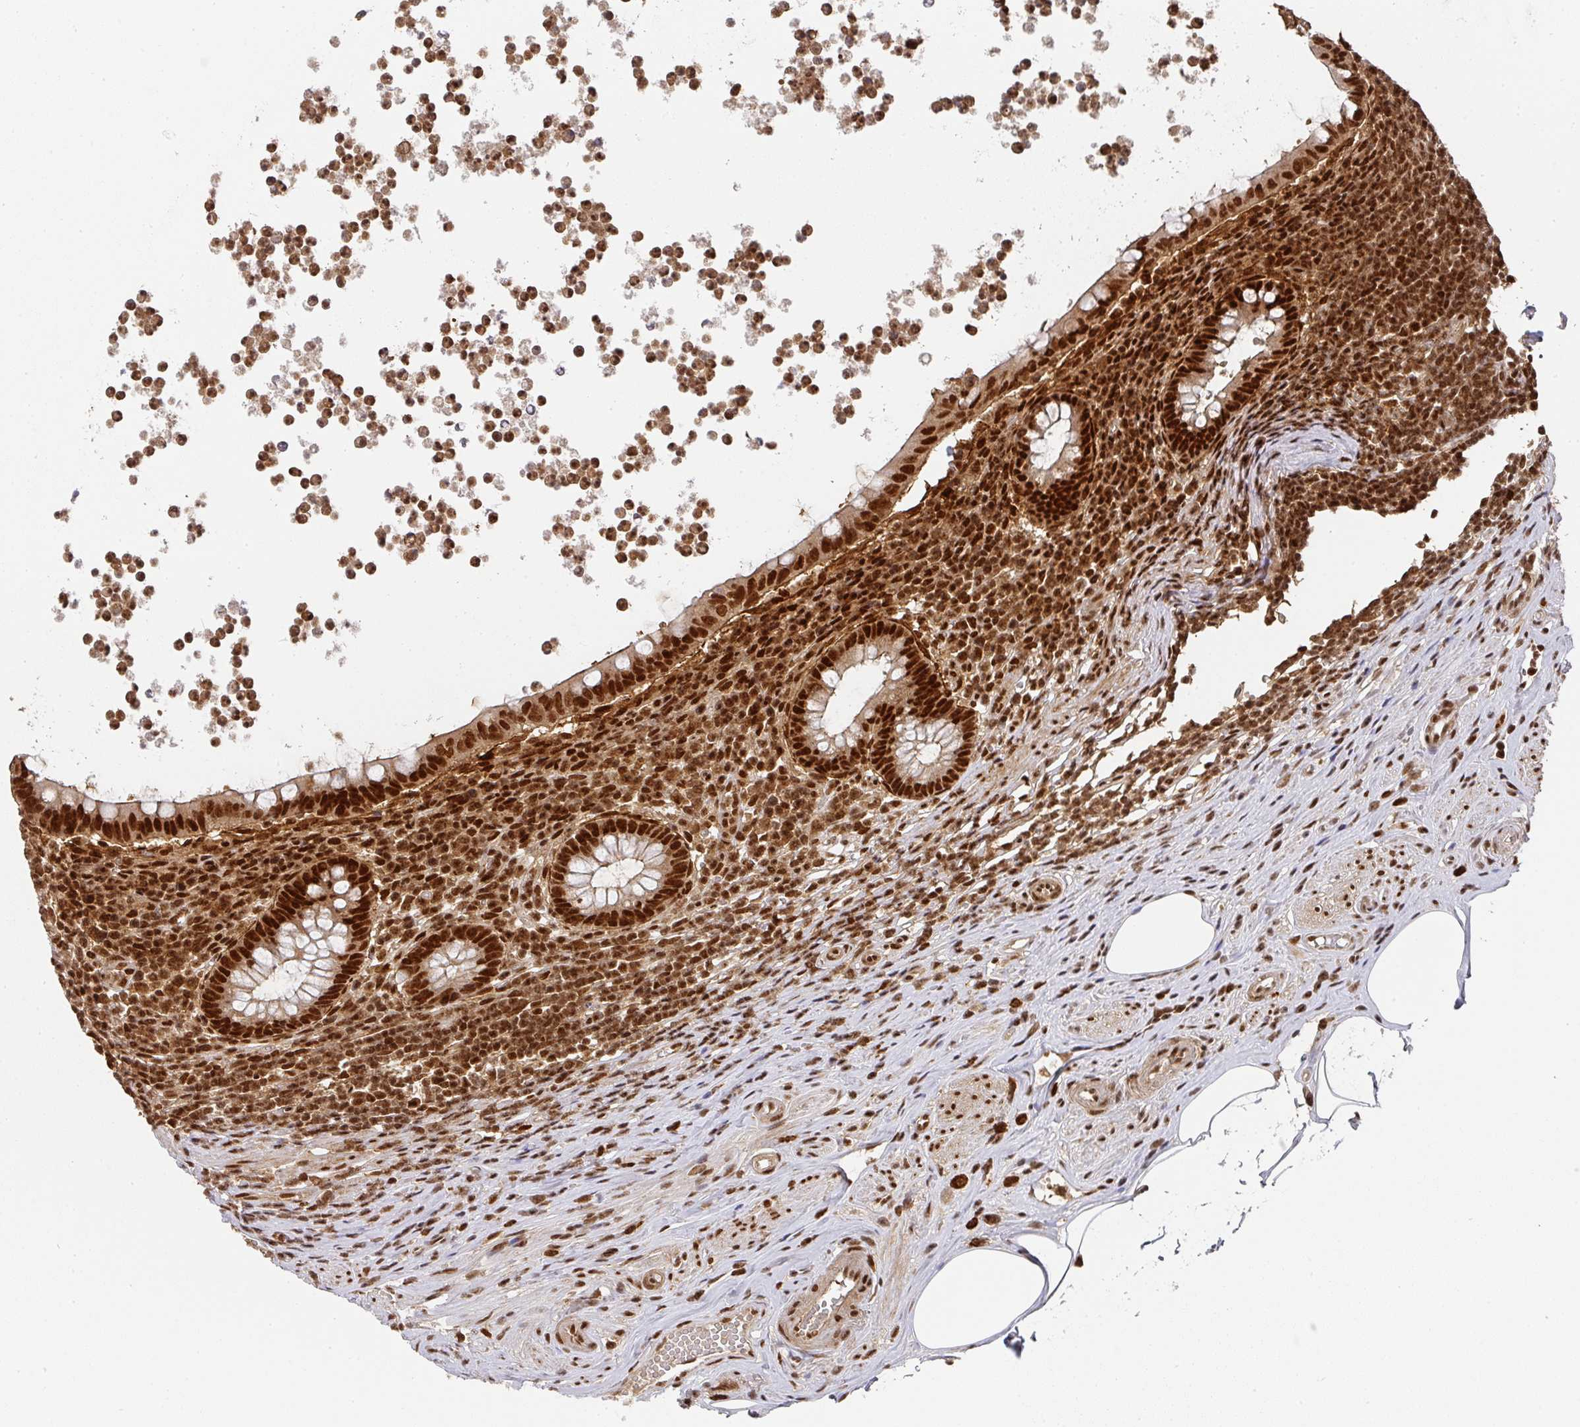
{"staining": {"intensity": "strong", "quantity": ">75%", "location": "nuclear"}, "tissue": "appendix", "cell_type": "Glandular cells", "image_type": "normal", "snomed": [{"axis": "morphology", "description": "Normal tissue, NOS"}, {"axis": "topography", "description": "Appendix"}], "caption": "High-magnification brightfield microscopy of benign appendix stained with DAB (brown) and counterstained with hematoxylin (blue). glandular cells exhibit strong nuclear positivity is identified in about>75% of cells.", "gene": "DIDO1", "patient": {"sex": "female", "age": 56}}